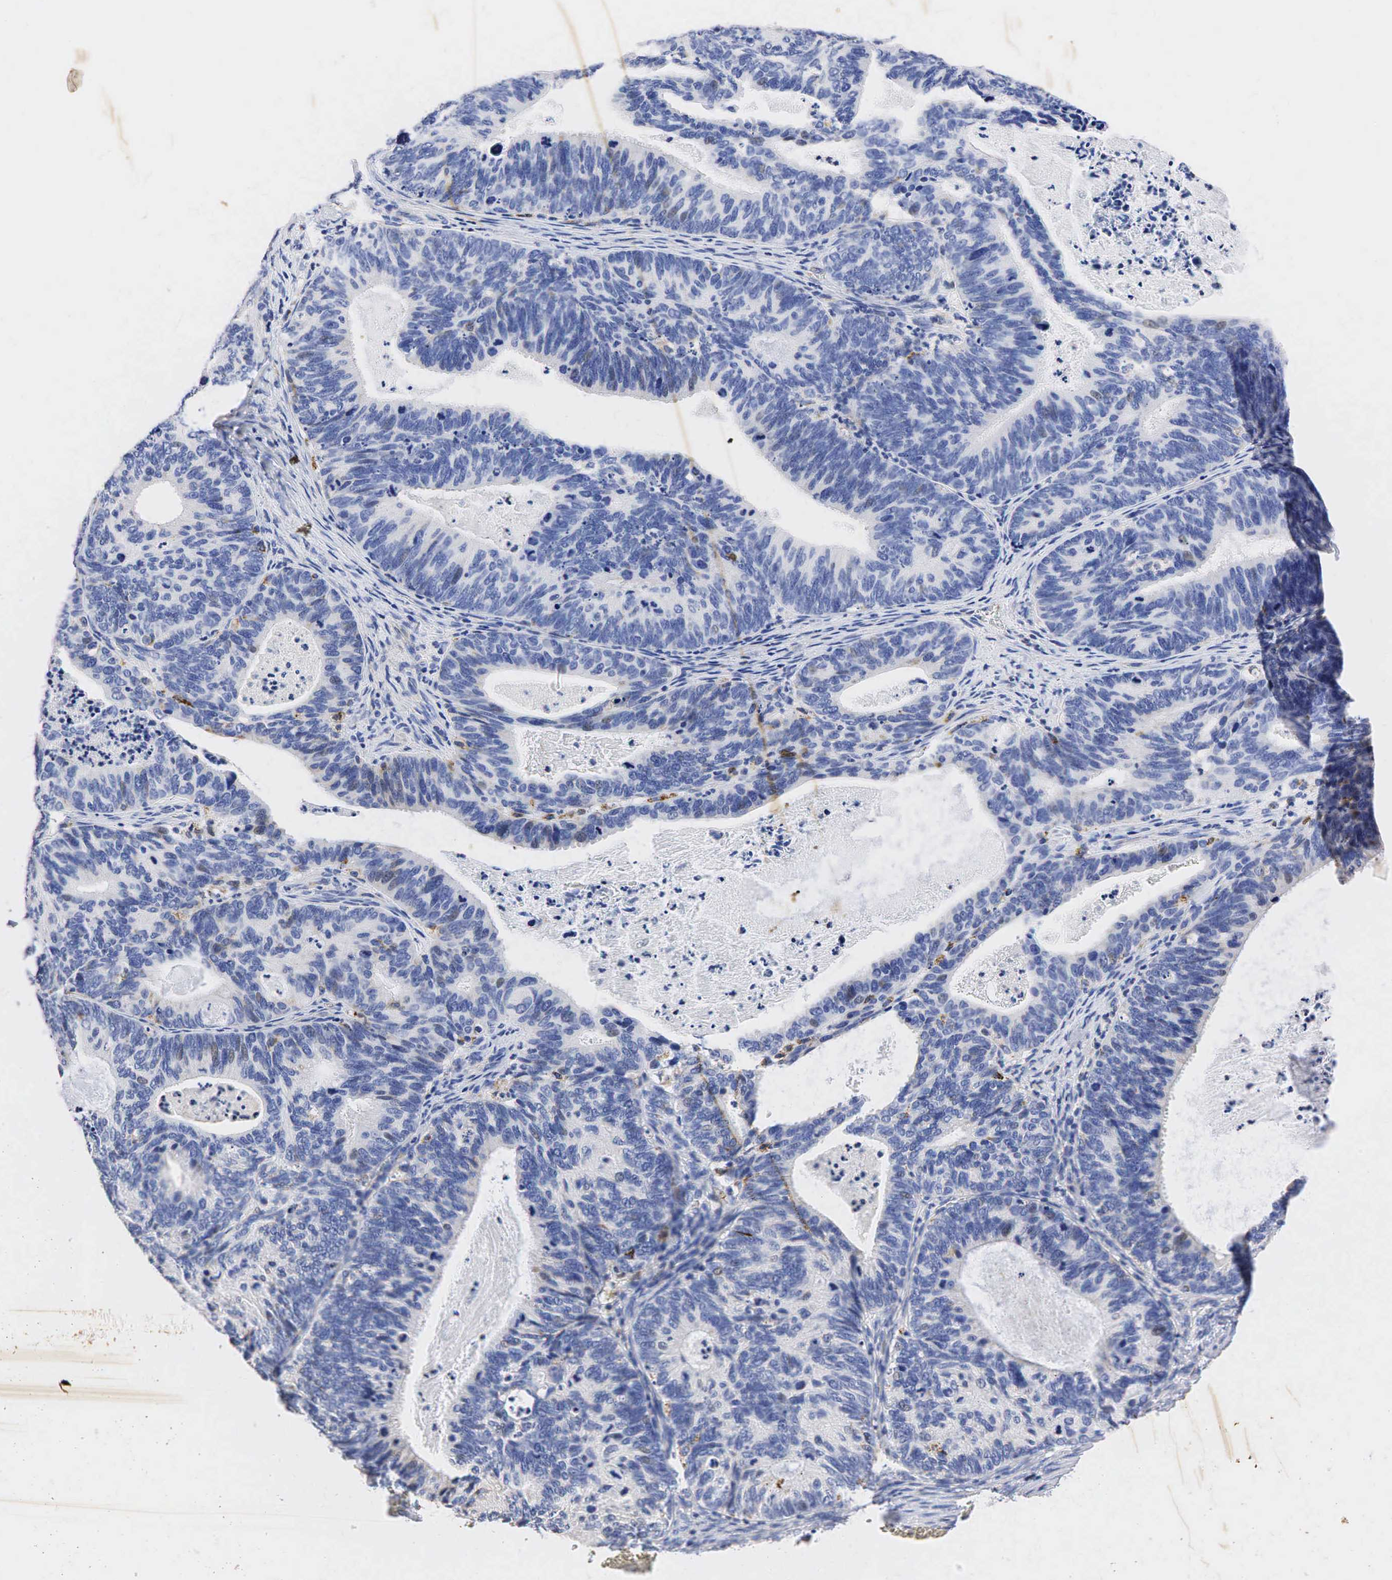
{"staining": {"intensity": "moderate", "quantity": "25%-75%", "location": "cytoplasmic/membranous"}, "tissue": "ovarian cancer", "cell_type": "Tumor cells", "image_type": "cancer", "snomed": [{"axis": "morphology", "description": "Carcinoma, endometroid"}, {"axis": "topography", "description": "Ovary"}], "caption": "Protein expression analysis of endometroid carcinoma (ovarian) exhibits moderate cytoplasmic/membranous staining in approximately 25%-75% of tumor cells. (DAB IHC with brightfield microscopy, high magnification).", "gene": "SYP", "patient": {"sex": "female", "age": 52}}